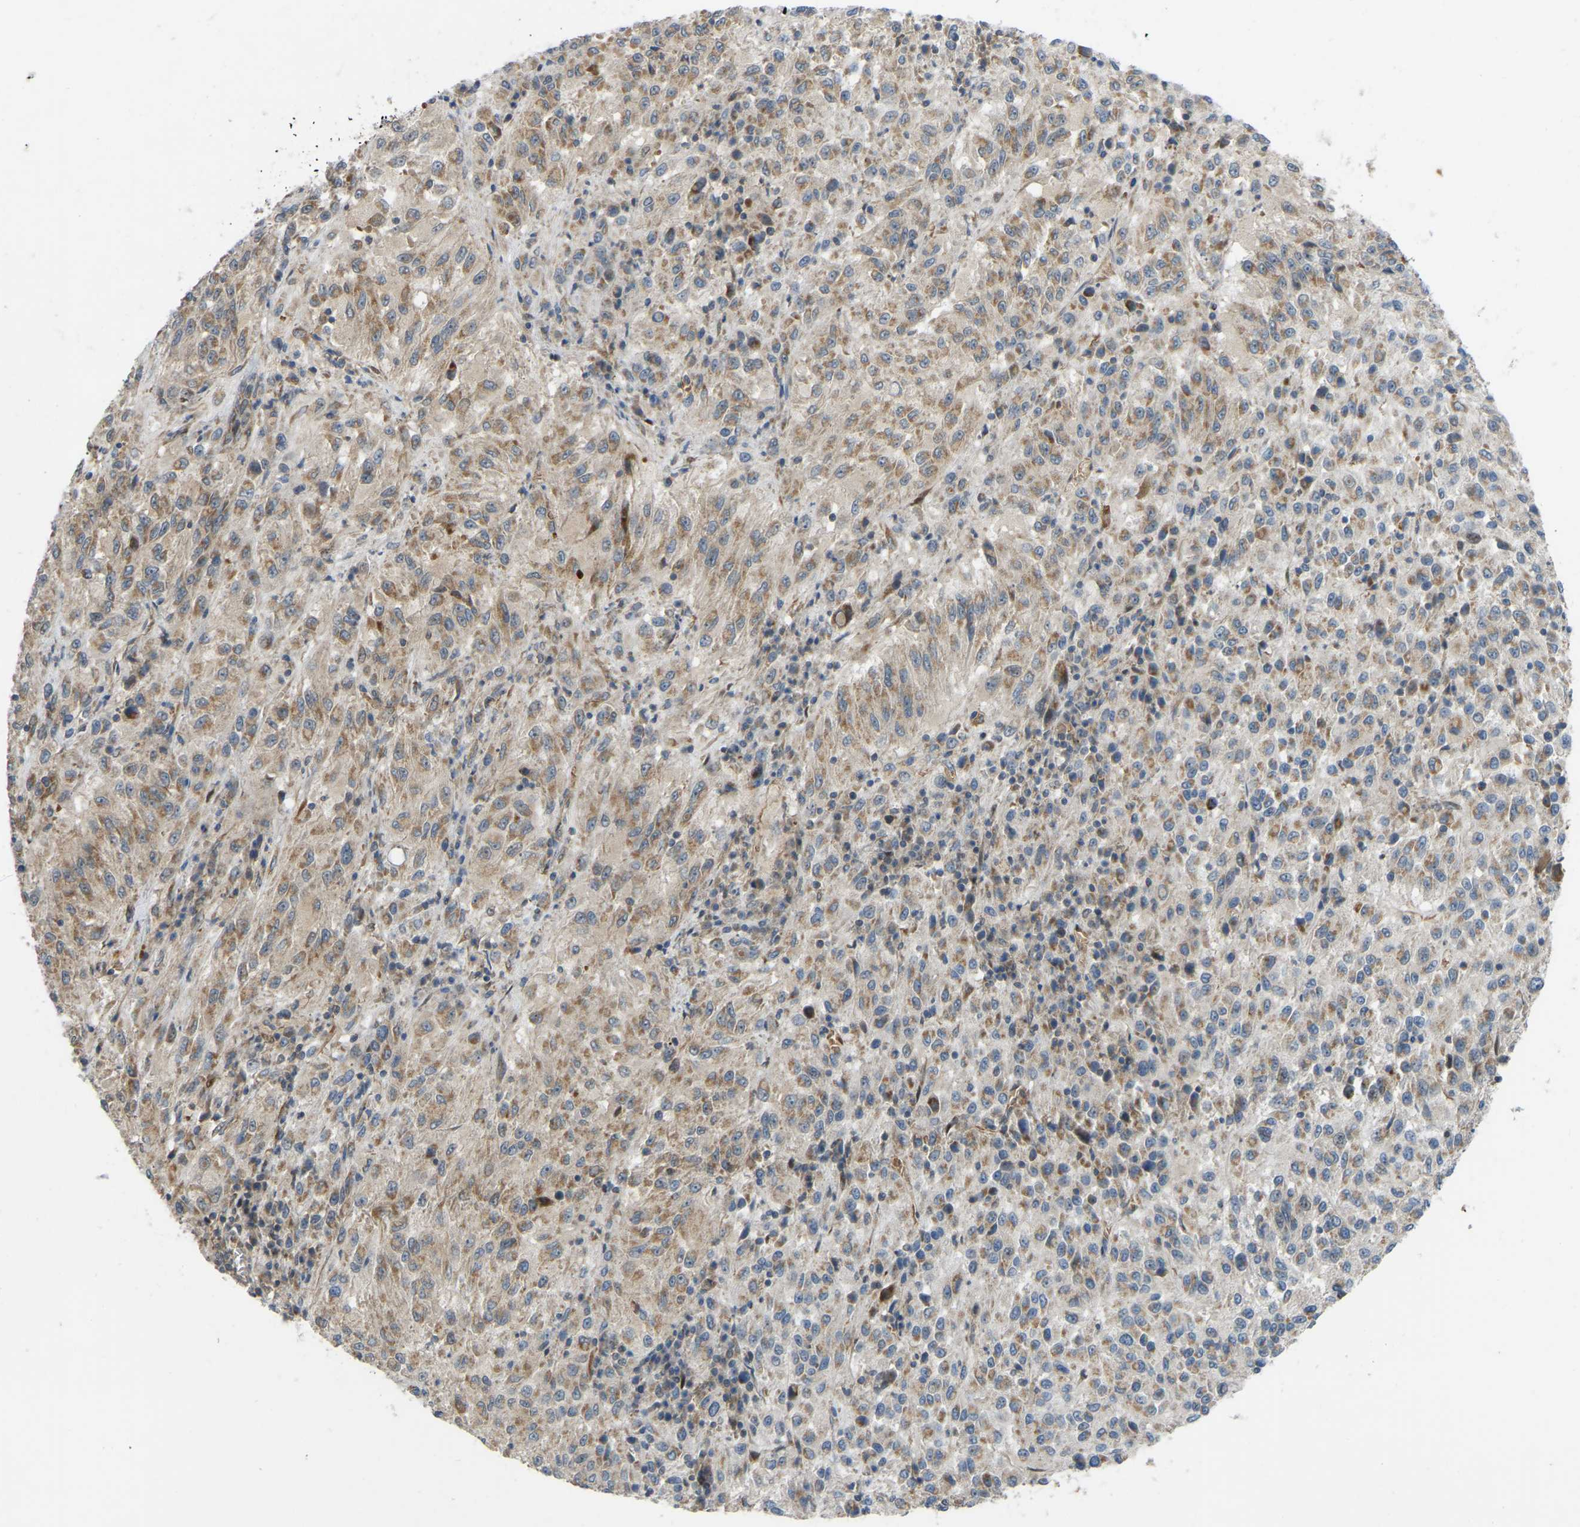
{"staining": {"intensity": "moderate", "quantity": ">75%", "location": "cytoplasmic/membranous"}, "tissue": "melanoma", "cell_type": "Tumor cells", "image_type": "cancer", "snomed": [{"axis": "morphology", "description": "Malignant melanoma, Metastatic site"}, {"axis": "topography", "description": "Lung"}], "caption": "Human malignant melanoma (metastatic site) stained with a brown dye reveals moderate cytoplasmic/membranous positive expression in approximately >75% of tumor cells.", "gene": "C21orf91", "patient": {"sex": "male", "age": 64}}